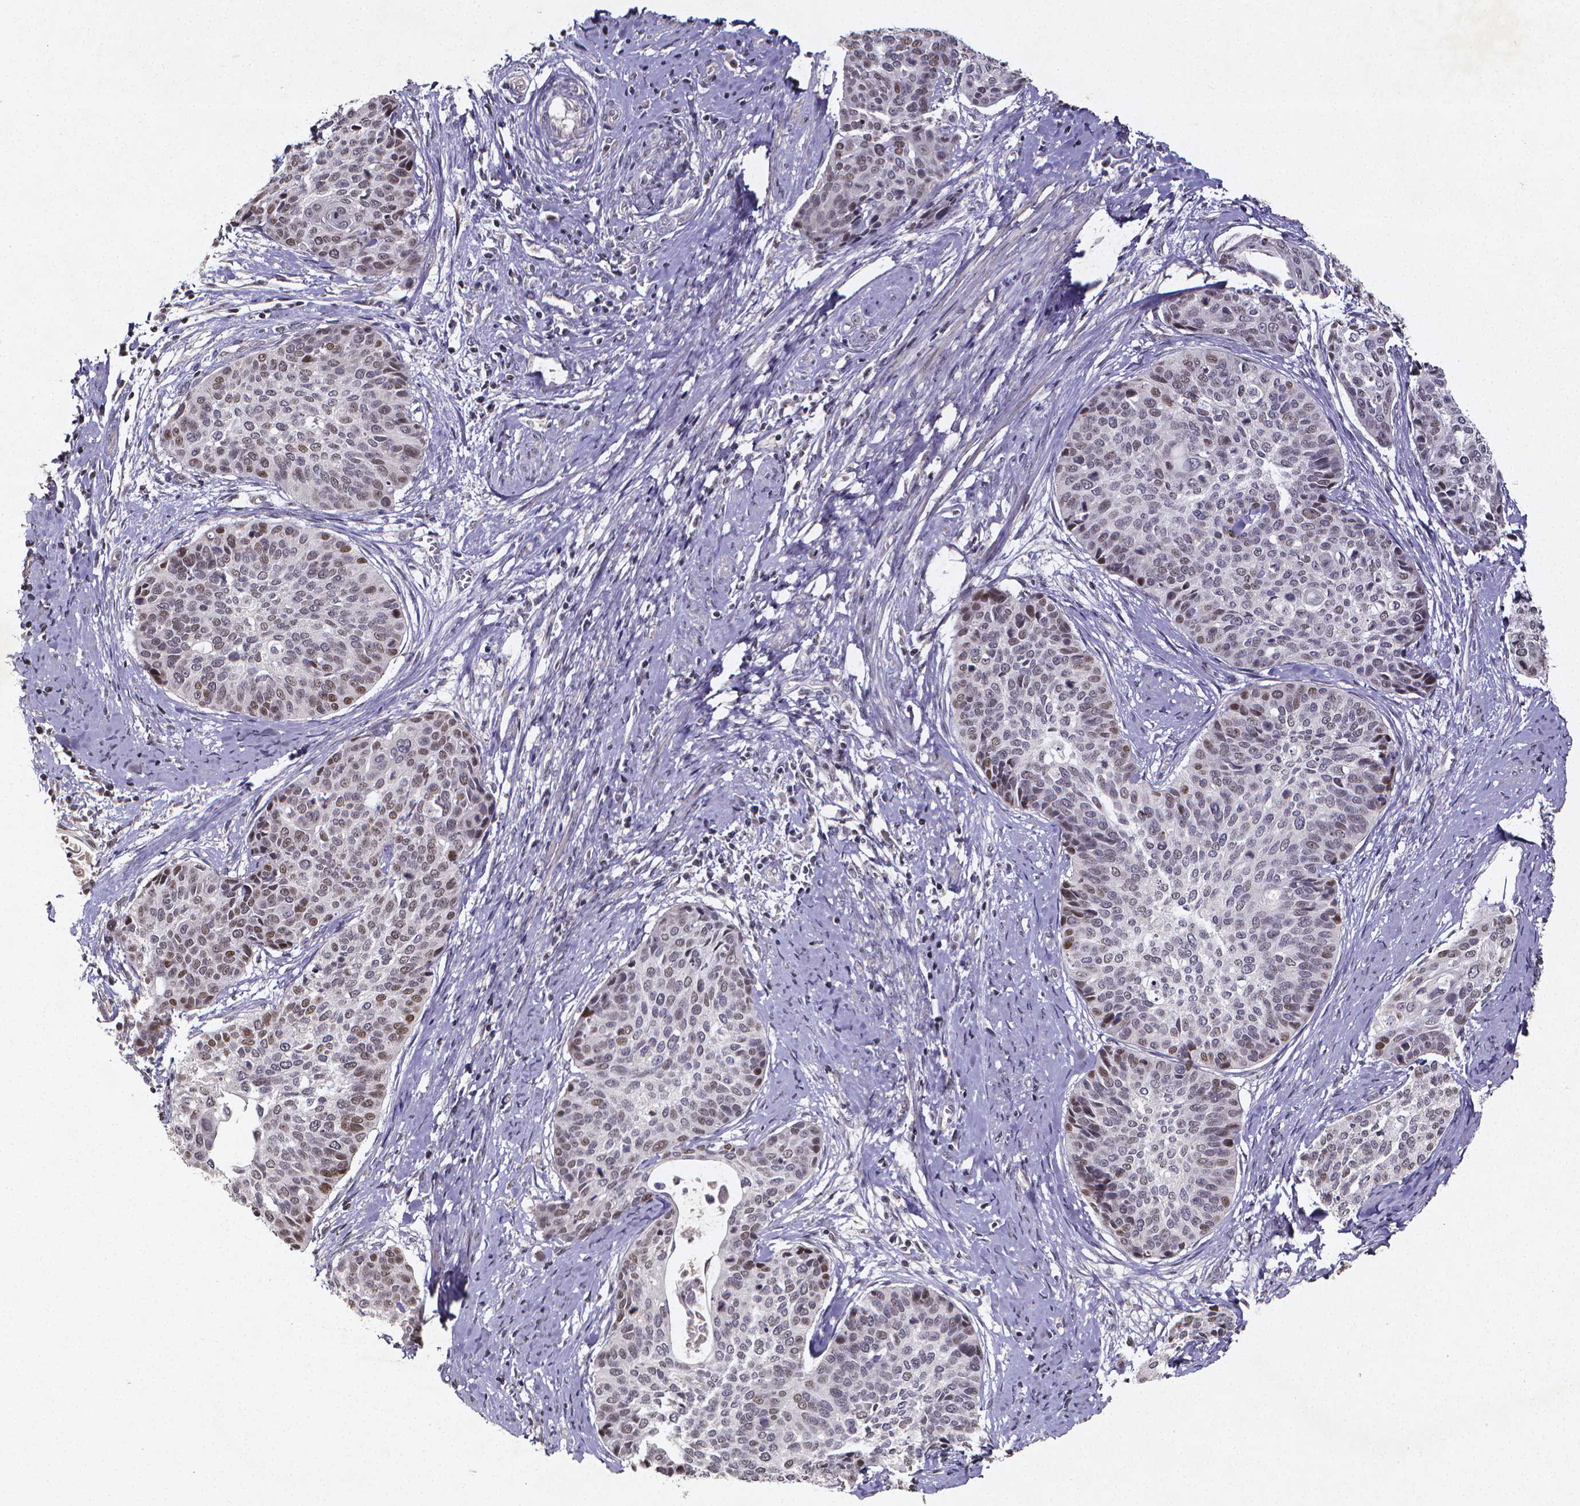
{"staining": {"intensity": "weak", "quantity": "<25%", "location": "nuclear"}, "tissue": "cervical cancer", "cell_type": "Tumor cells", "image_type": "cancer", "snomed": [{"axis": "morphology", "description": "Squamous cell carcinoma, NOS"}, {"axis": "topography", "description": "Cervix"}], "caption": "An image of squamous cell carcinoma (cervical) stained for a protein reveals no brown staining in tumor cells. (Stains: DAB immunohistochemistry with hematoxylin counter stain, Microscopy: brightfield microscopy at high magnification).", "gene": "TP73", "patient": {"sex": "female", "age": 69}}